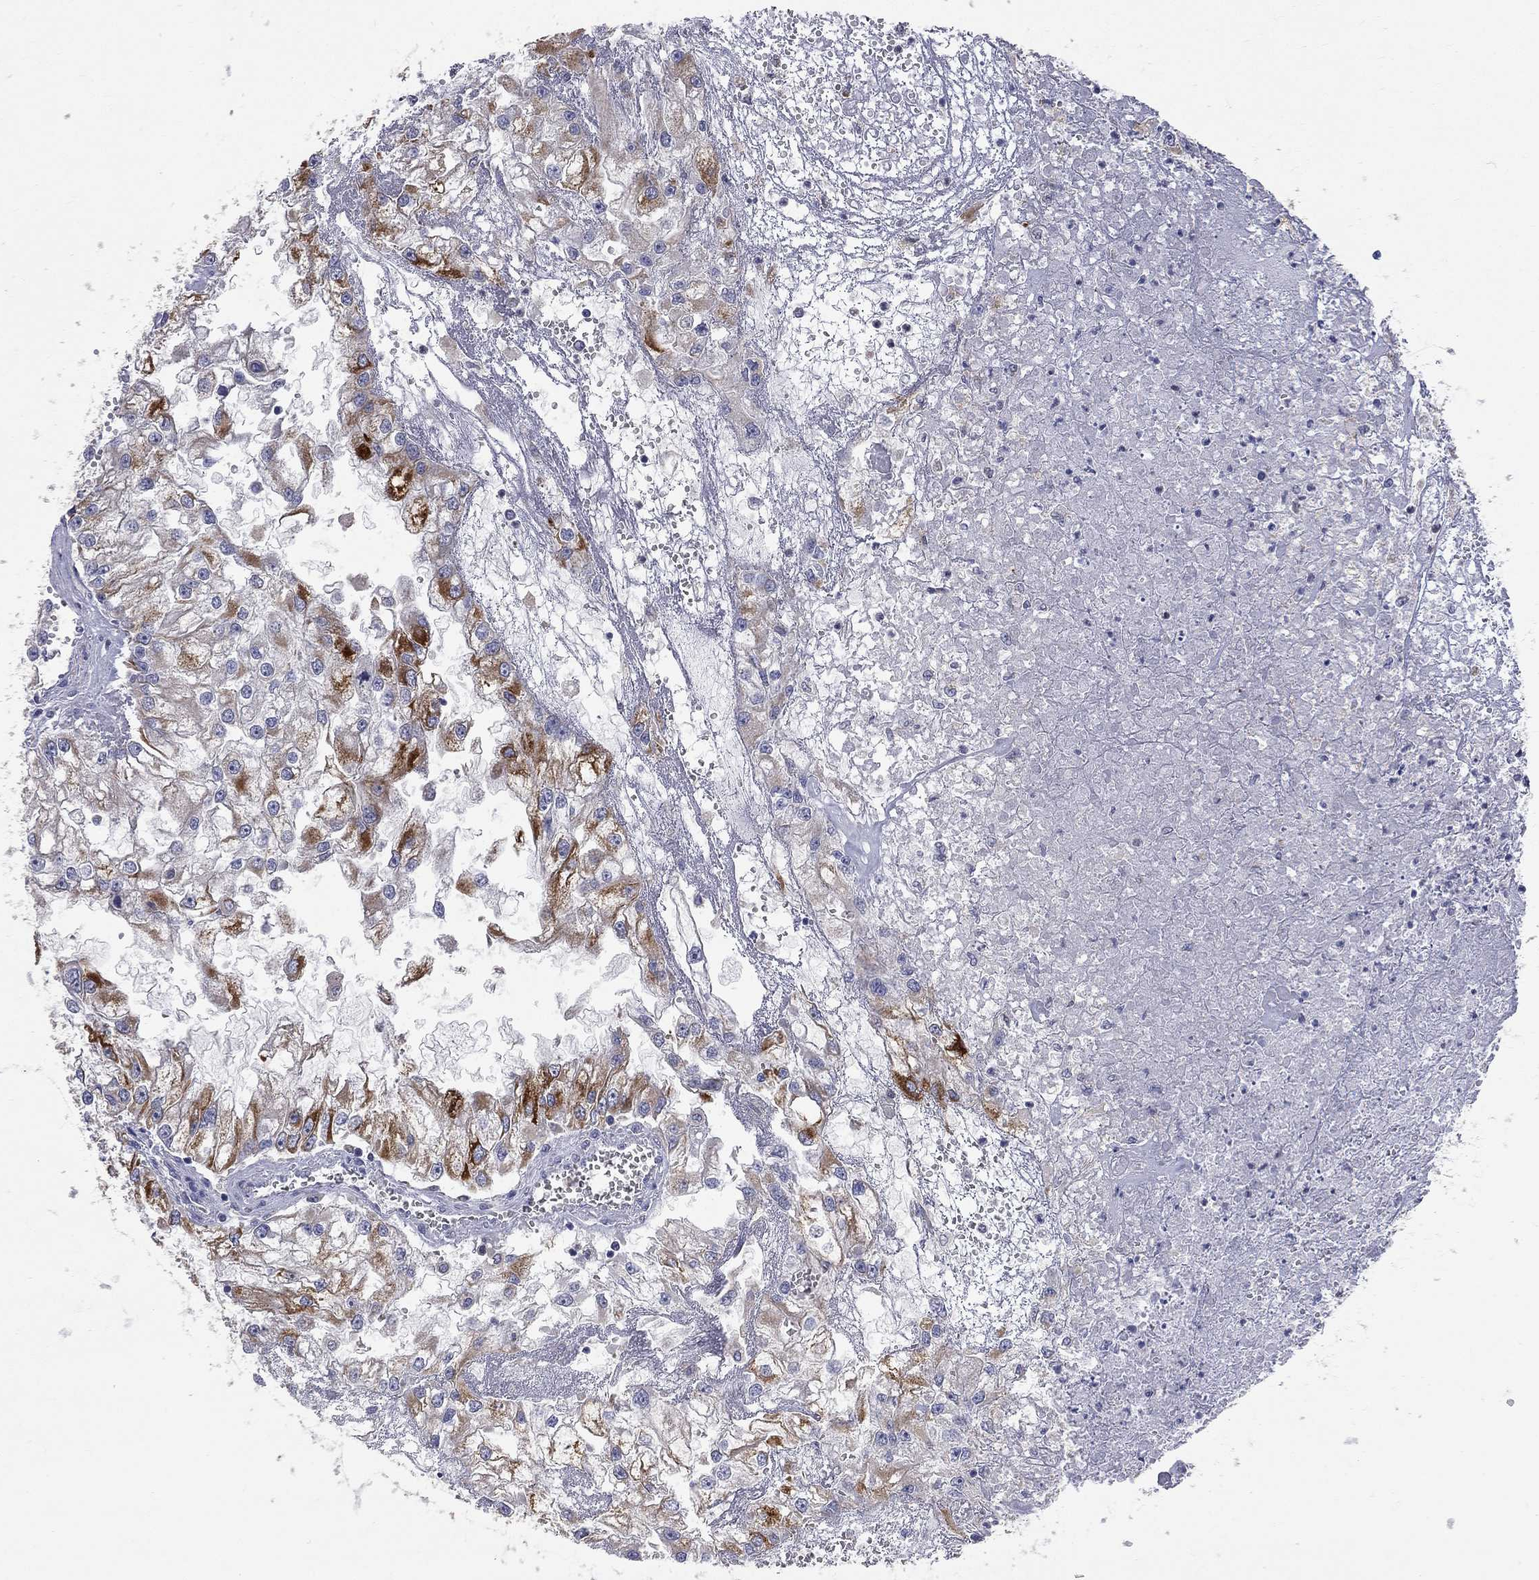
{"staining": {"intensity": "strong", "quantity": "<25%", "location": "cytoplasmic/membranous"}, "tissue": "renal cancer", "cell_type": "Tumor cells", "image_type": "cancer", "snomed": [{"axis": "morphology", "description": "Adenocarcinoma, NOS"}, {"axis": "topography", "description": "Kidney"}], "caption": "A brown stain highlights strong cytoplasmic/membranous staining of a protein in human adenocarcinoma (renal) tumor cells.", "gene": "ACSL1", "patient": {"sex": "male", "age": 59}}